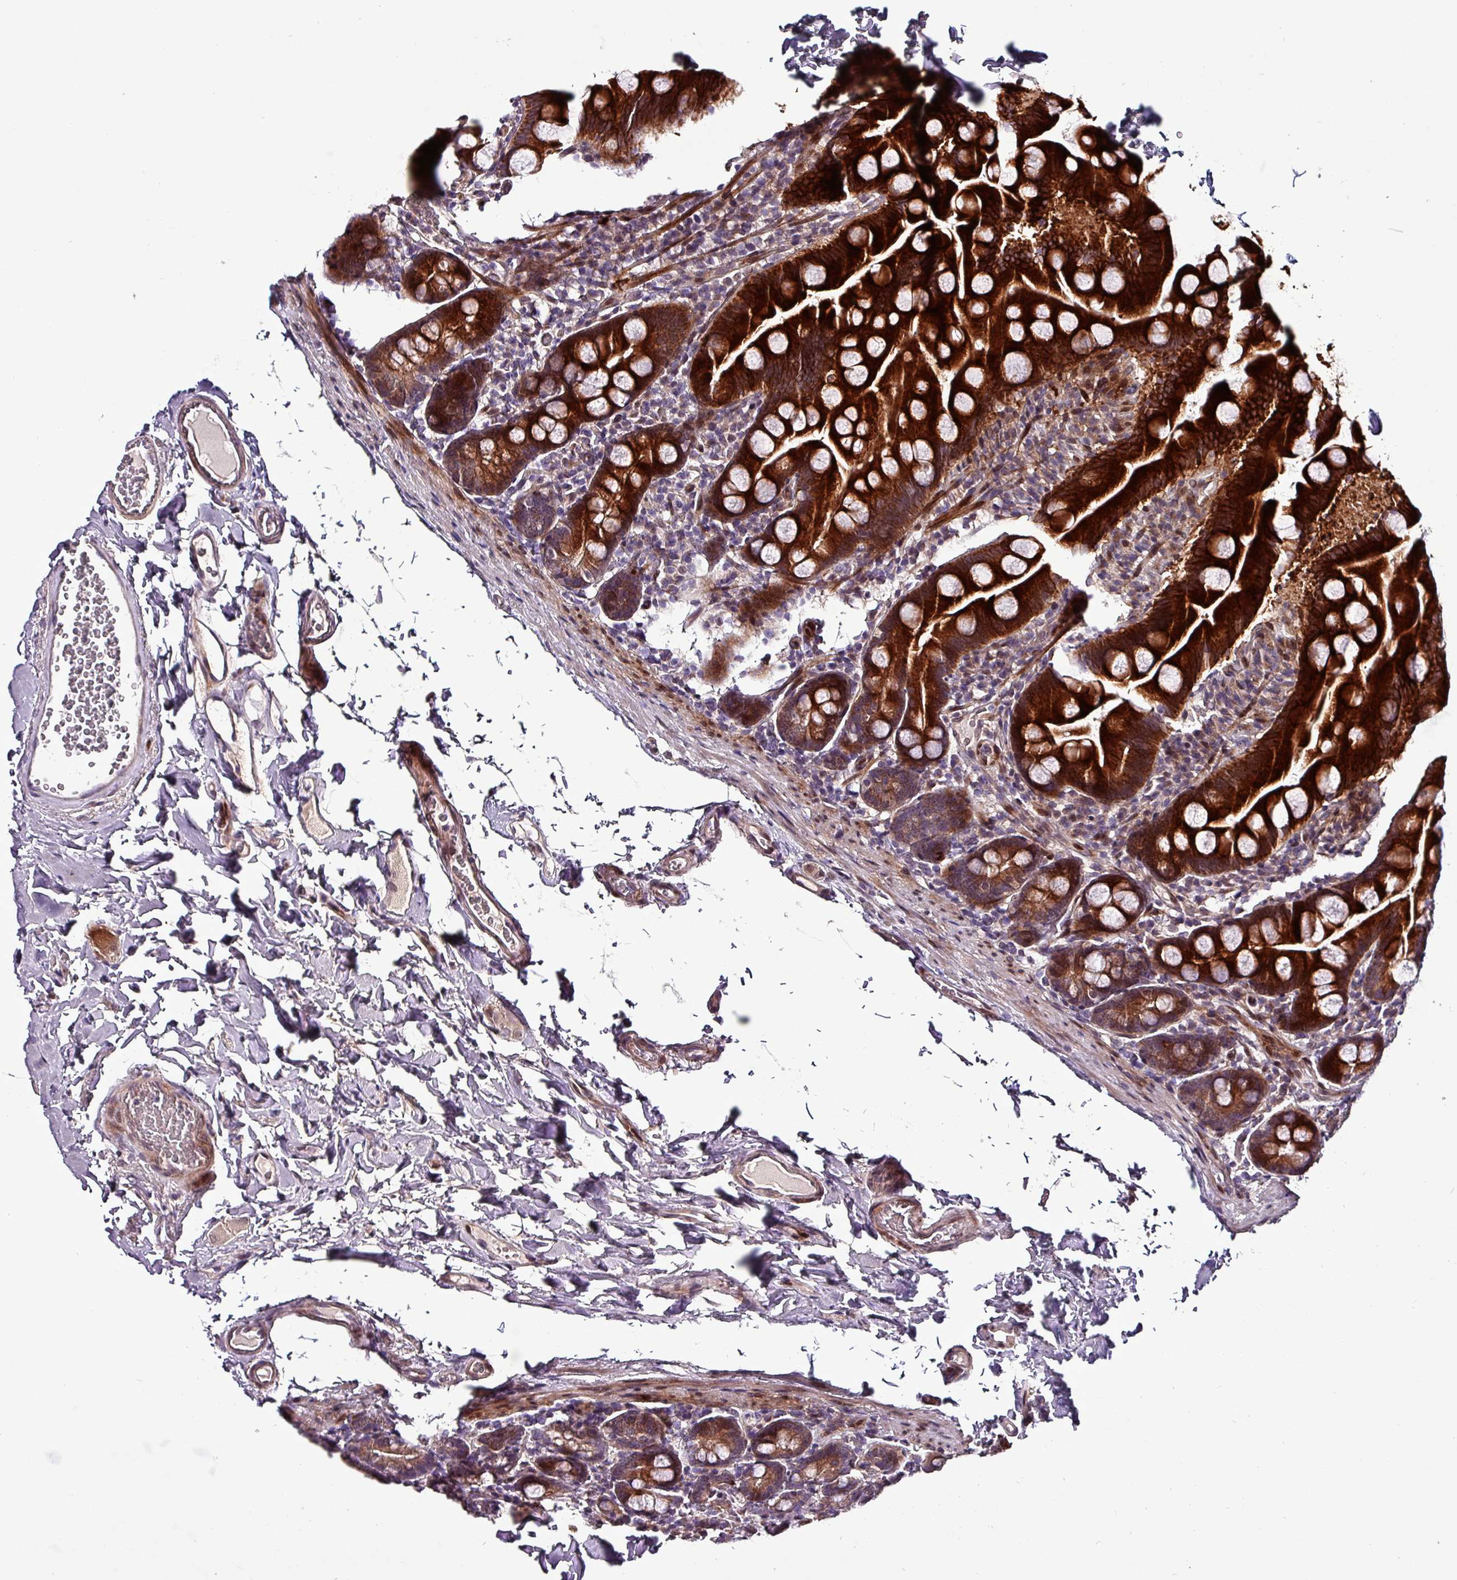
{"staining": {"intensity": "strong", "quantity": ">75%", "location": "cytoplasmic/membranous,nuclear"}, "tissue": "small intestine", "cell_type": "Glandular cells", "image_type": "normal", "snomed": [{"axis": "morphology", "description": "Normal tissue, NOS"}, {"axis": "topography", "description": "Small intestine"}], "caption": "Human small intestine stained with a brown dye reveals strong cytoplasmic/membranous,nuclear positive positivity in approximately >75% of glandular cells.", "gene": "GRAPL", "patient": {"sex": "female", "age": 68}}